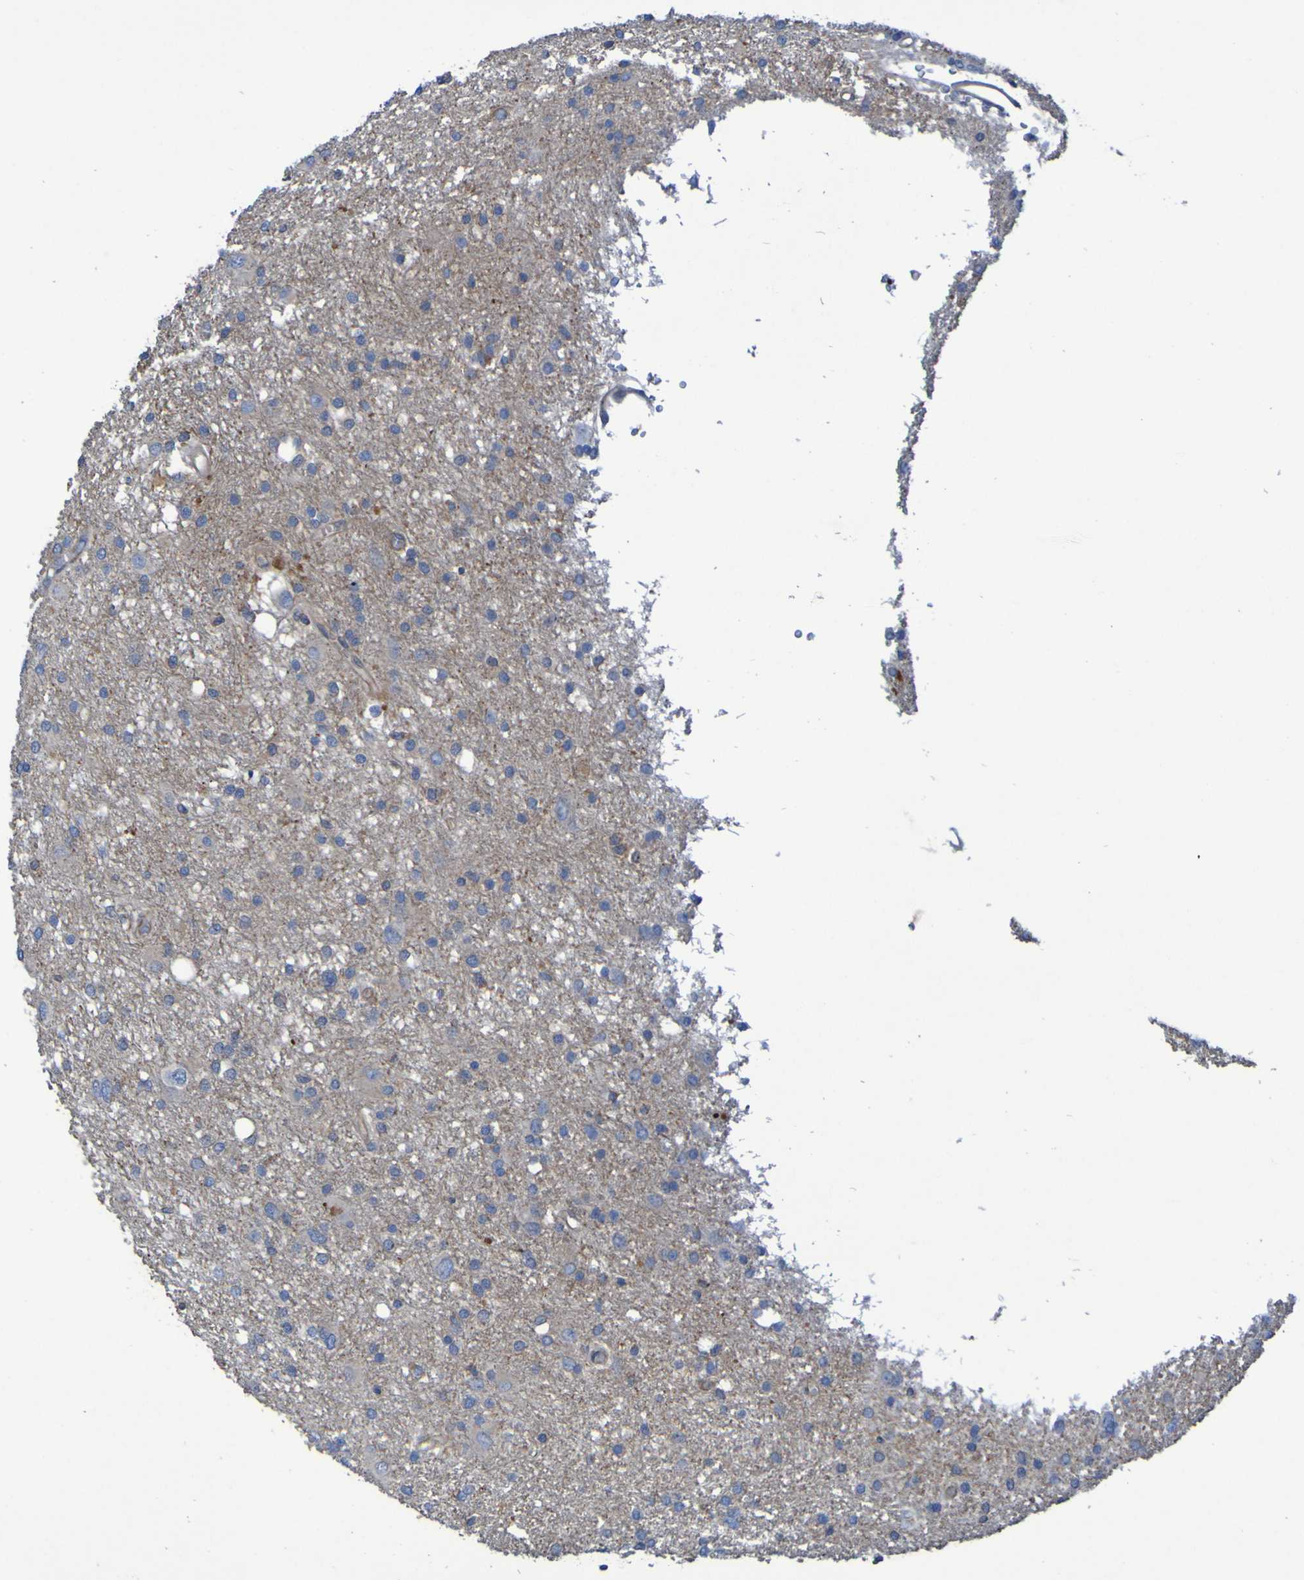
{"staining": {"intensity": "weak", "quantity": "<25%", "location": "cytoplasmic/membranous"}, "tissue": "glioma", "cell_type": "Tumor cells", "image_type": "cancer", "snomed": [{"axis": "morphology", "description": "Glioma, malignant, High grade"}, {"axis": "topography", "description": "Brain"}], "caption": "A high-resolution histopathology image shows immunohistochemistry staining of malignant glioma (high-grade), which exhibits no significant positivity in tumor cells. (Immunohistochemistry (ihc), brightfield microscopy, high magnification).", "gene": "ARHGEF16", "patient": {"sex": "female", "age": 59}}